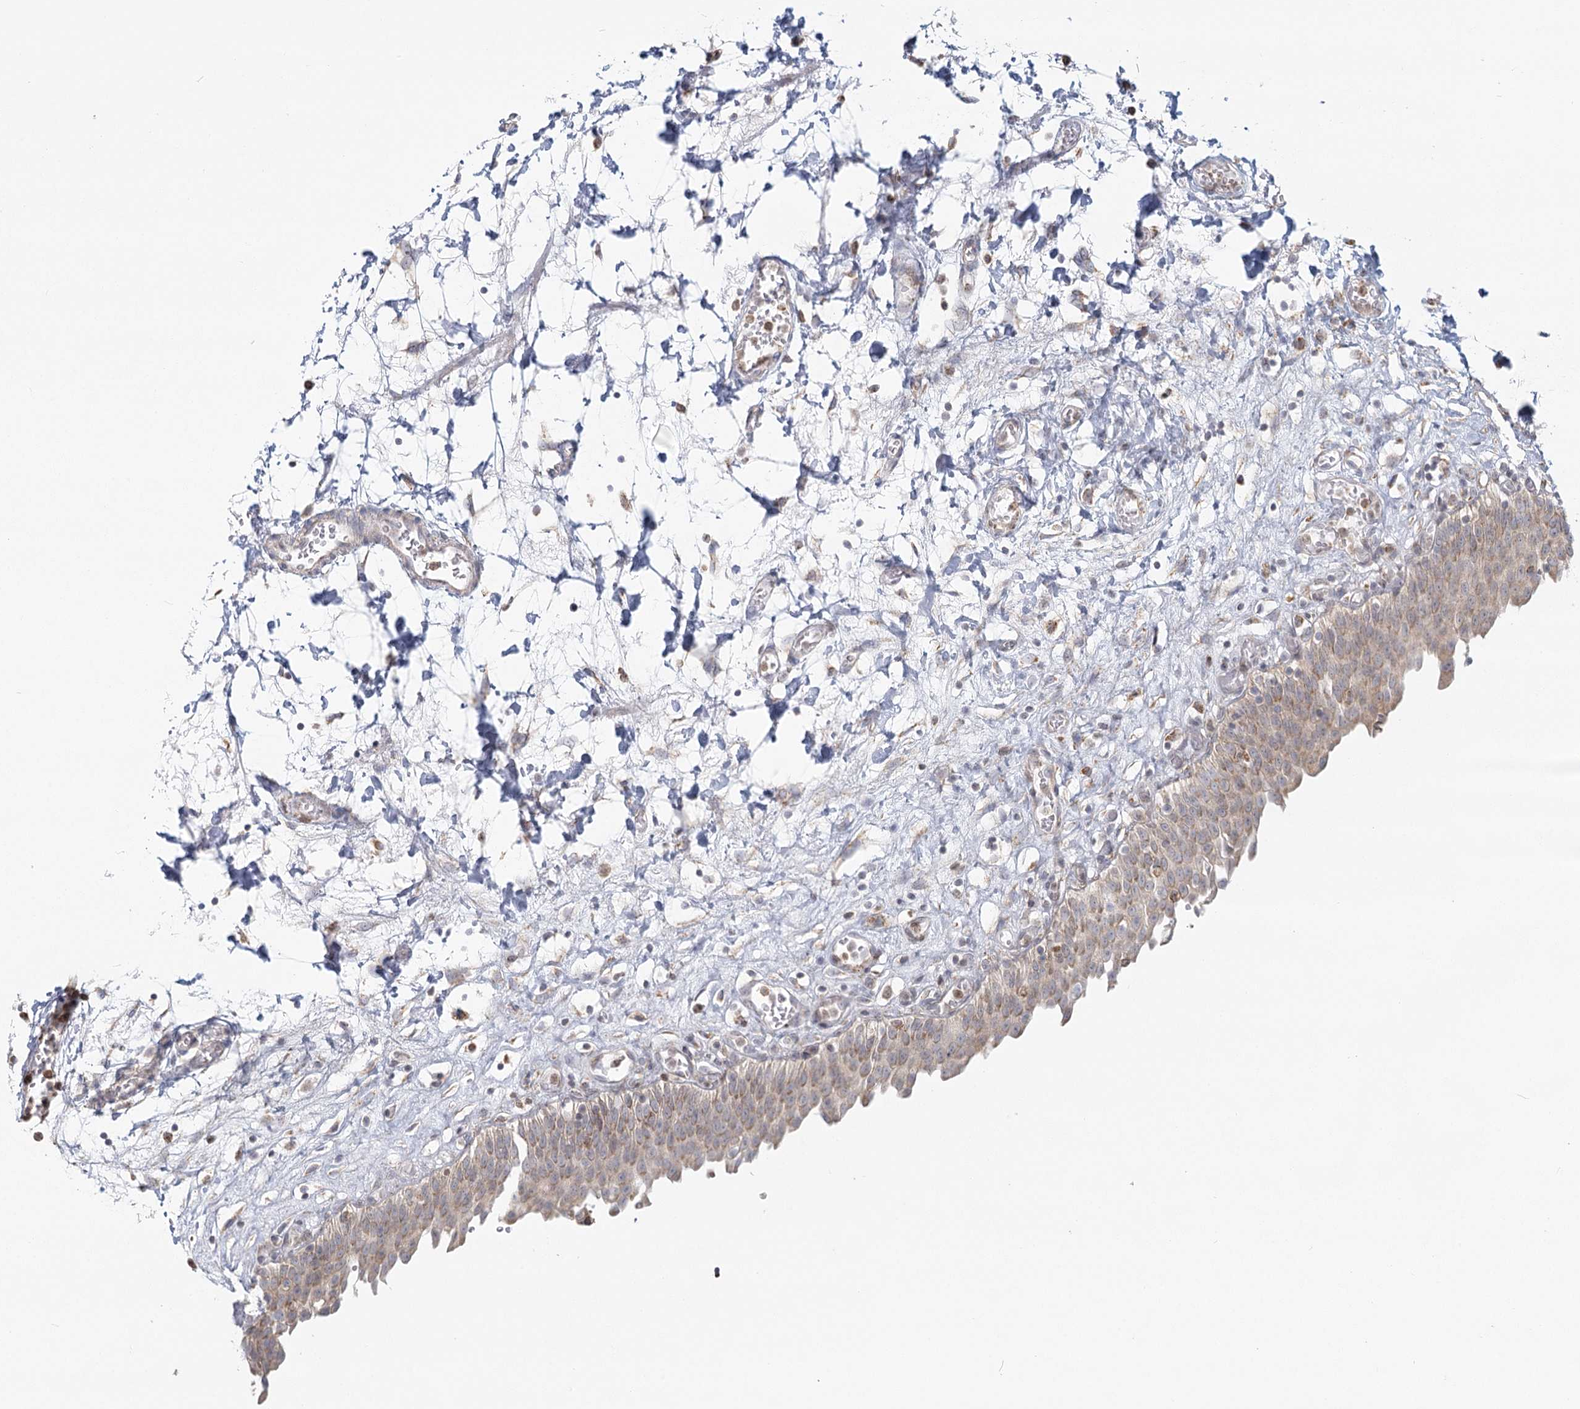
{"staining": {"intensity": "moderate", "quantity": "25%-75%", "location": "cytoplasmic/membranous"}, "tissue": "urinary bladder", "cell_type": "Urothelial cells", "image_type": "normal", "snomed": [{"axis": "morphology", "description": "Urothelial carcinoma, High grade"}, {"axis": "topography", "description": "Urinary bladder"}], "caption": "Urinary bladder stained for a protein shows moderate cytoplasmic/membranous positivity in urothelial cells. Nuclei are stained in blue.", "gene": "LACTB", "patient": {"sex": "male", "age": 46}}